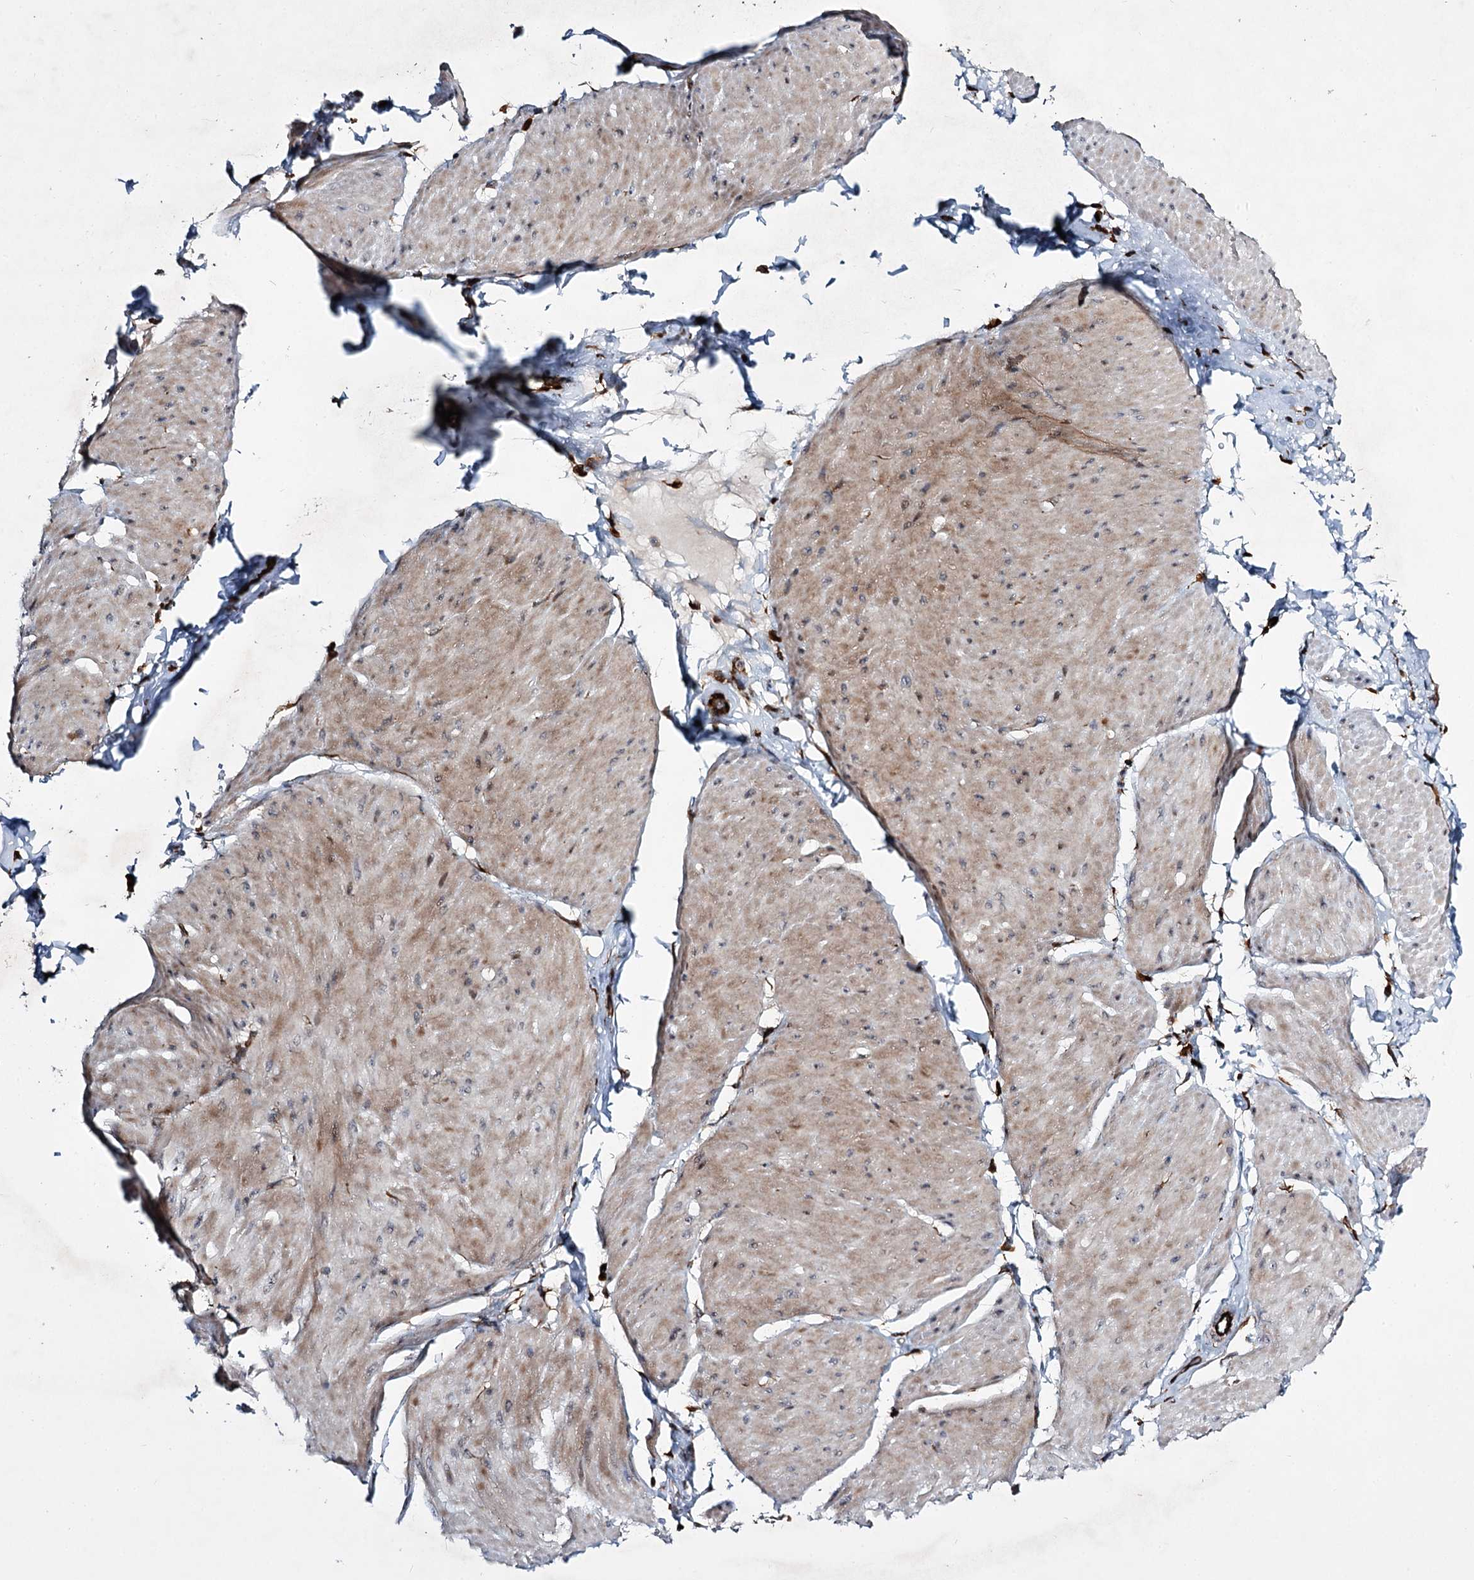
{"staining": {"intensity": "weak", "quantity": "25%-75%", "location": "cytoplasmic/membranous"}, "tissue": "smooth muscle", "cell_type": "Smooth muscle cells", "image_type": "normal", "snomed": [{"axis": "morphology", "description": "Urothelial carcinoma, High grade"}, {"axis": "topography", "description": "Urinary bladder"}], "caption": "High-power microscopy captured an immunohistochemistry (IHC) image of benign smooth muscle, revealing weak cytoplasmic/membranous expression in about 25%-75% of smooth muscle cells. (DAB (3,3'-diaminobenzidine) IHC, brown staining for protein, blue staining for nuclei).", "gene": "DPEP2", "patient": {"sex": "male", "age": 46}}